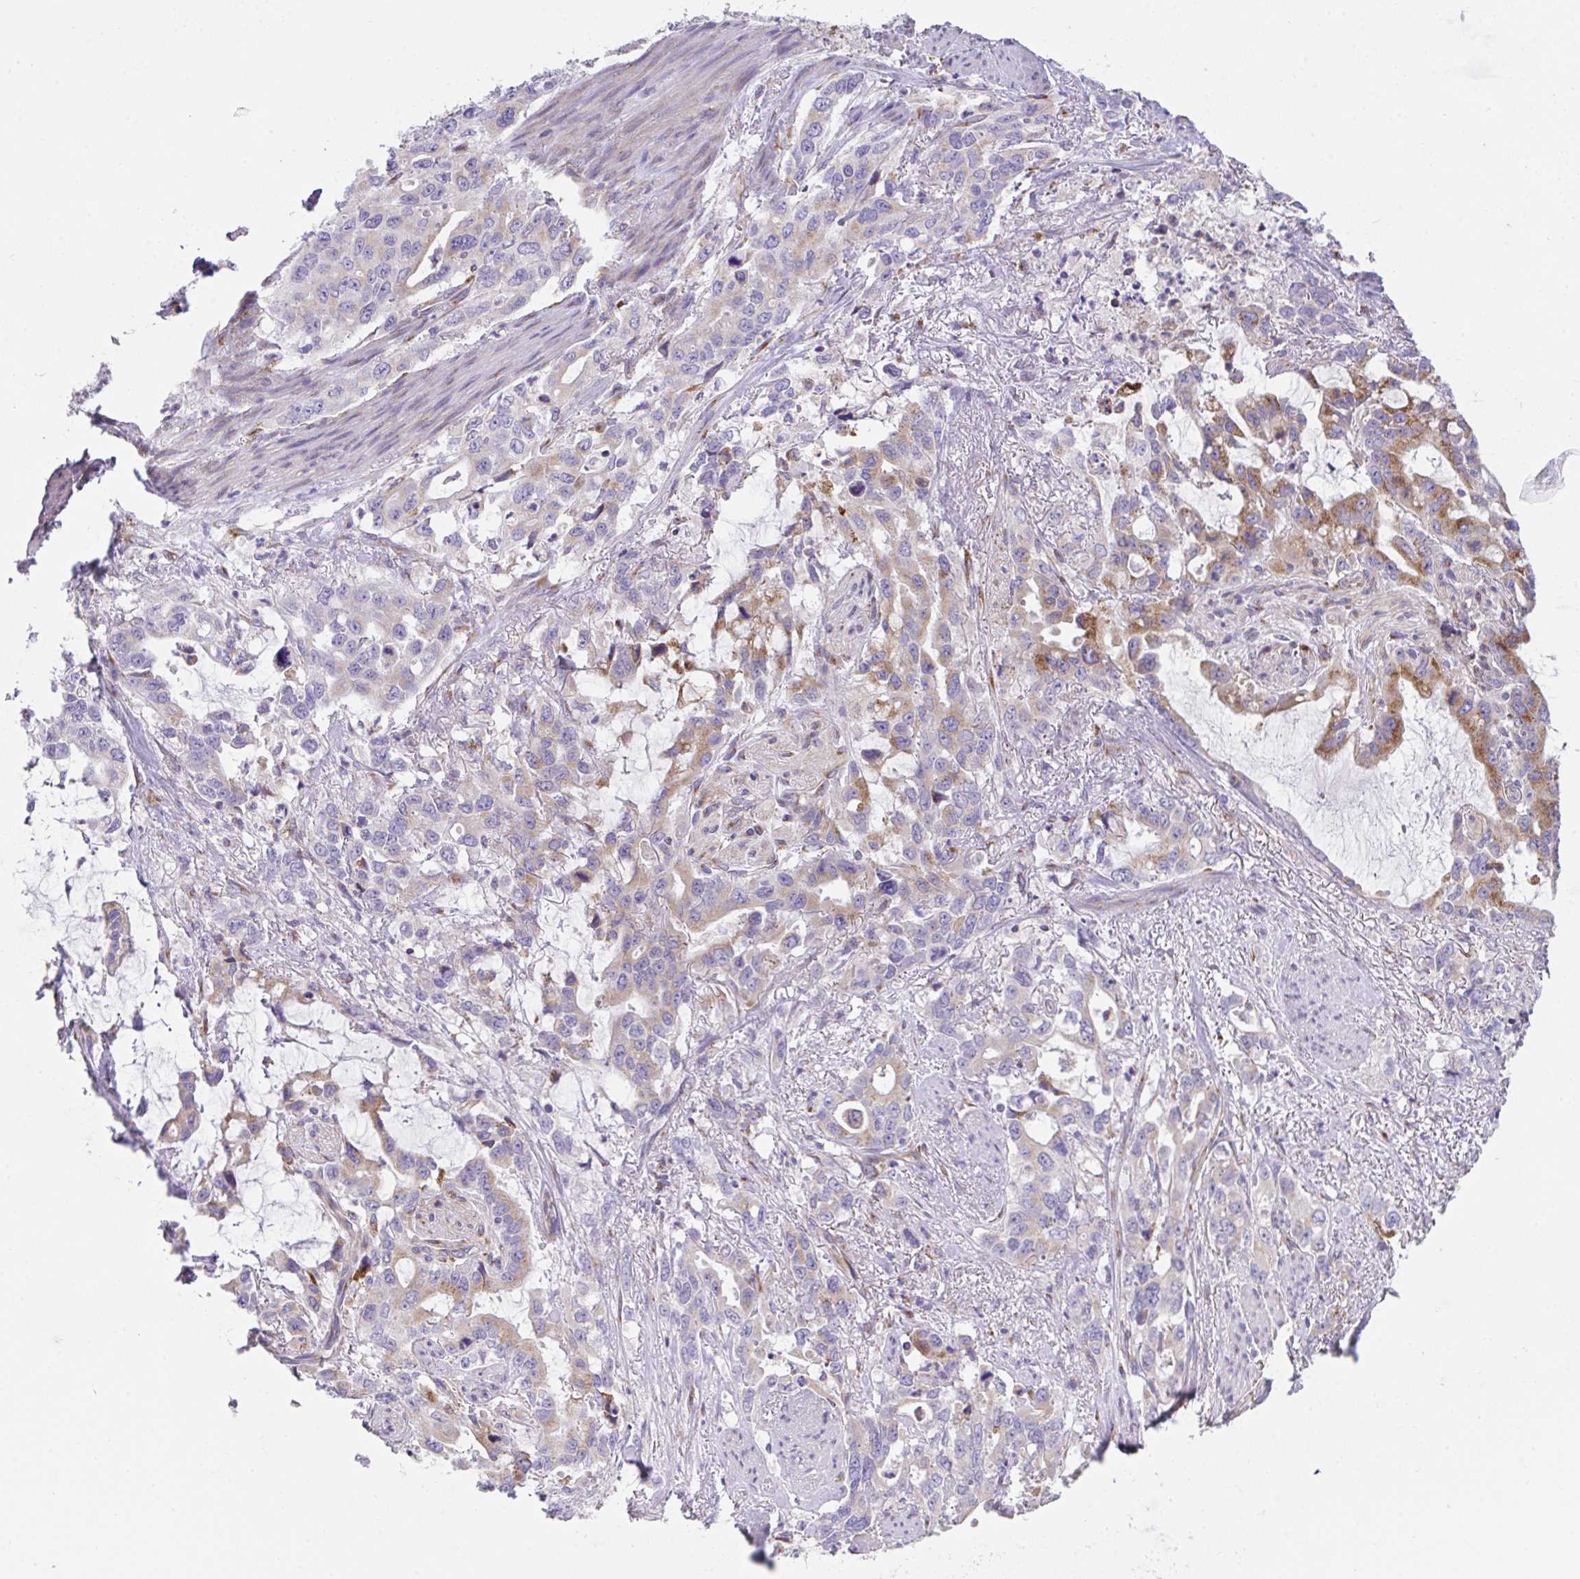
{"staining": {"intensity": "moderate", "quantity": "25%-75%", "location": "cytoplasmic/membranous"}, "tissue": "stomach cancer", "cell_type": "Tumor cells", "image_type": "cancer", "snomed": [{"axis": "morphology", "description": "Adenocarcinoma, NOS"}, {"axis": "topography", "description": "Stomach, upper"}], "caption": "DAB (3,3'-diaminobenzidine) immunohistochemical staining of human stomach cancer (adenocarcinoma) displays moderate cytoplasmic/membranous protein staining in about 25%-75% of tumor cells.", "gene": "MIA3", "patient": {"sex": "male", "age": 85}}